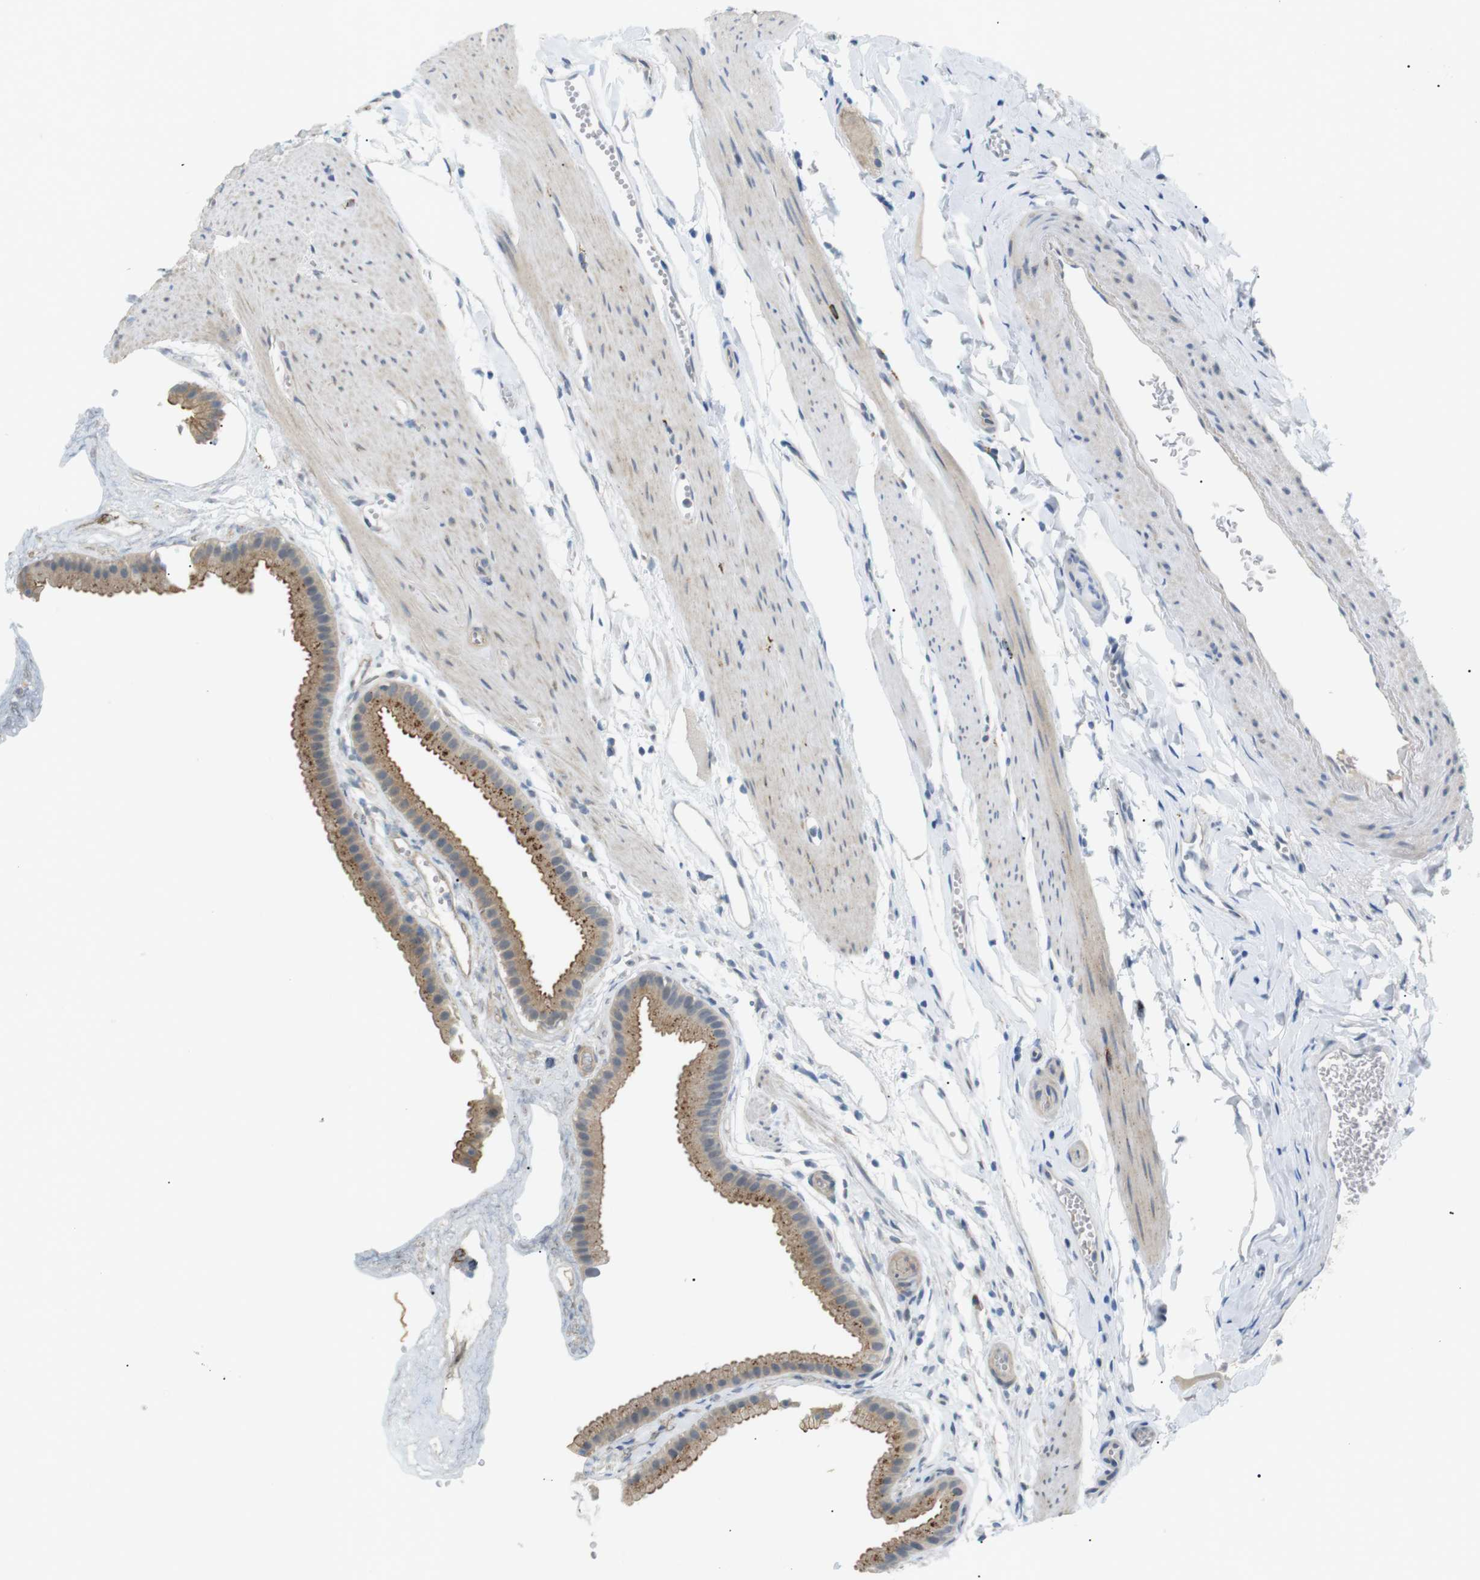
{"staining": {"intensity": "moderate", "quantity": ">75%", "location": "cytoplasmic/membranous"}, "tissue": "gallbladder", "cell_type": "Glandular cells", "image_type": "normal", "snomed": [{"axis": "morphology", "description": "Normal tissue, NOS"}, {"axis": "topography", "description": "Gallbladder"}], "caption": "Moderate cytoplasmic/membranous staining is seen in about >75% of glandular cells in benign gallbladder.", "gene": "B4GALNT2", "patient": {"sex": "female", "age": 64}}